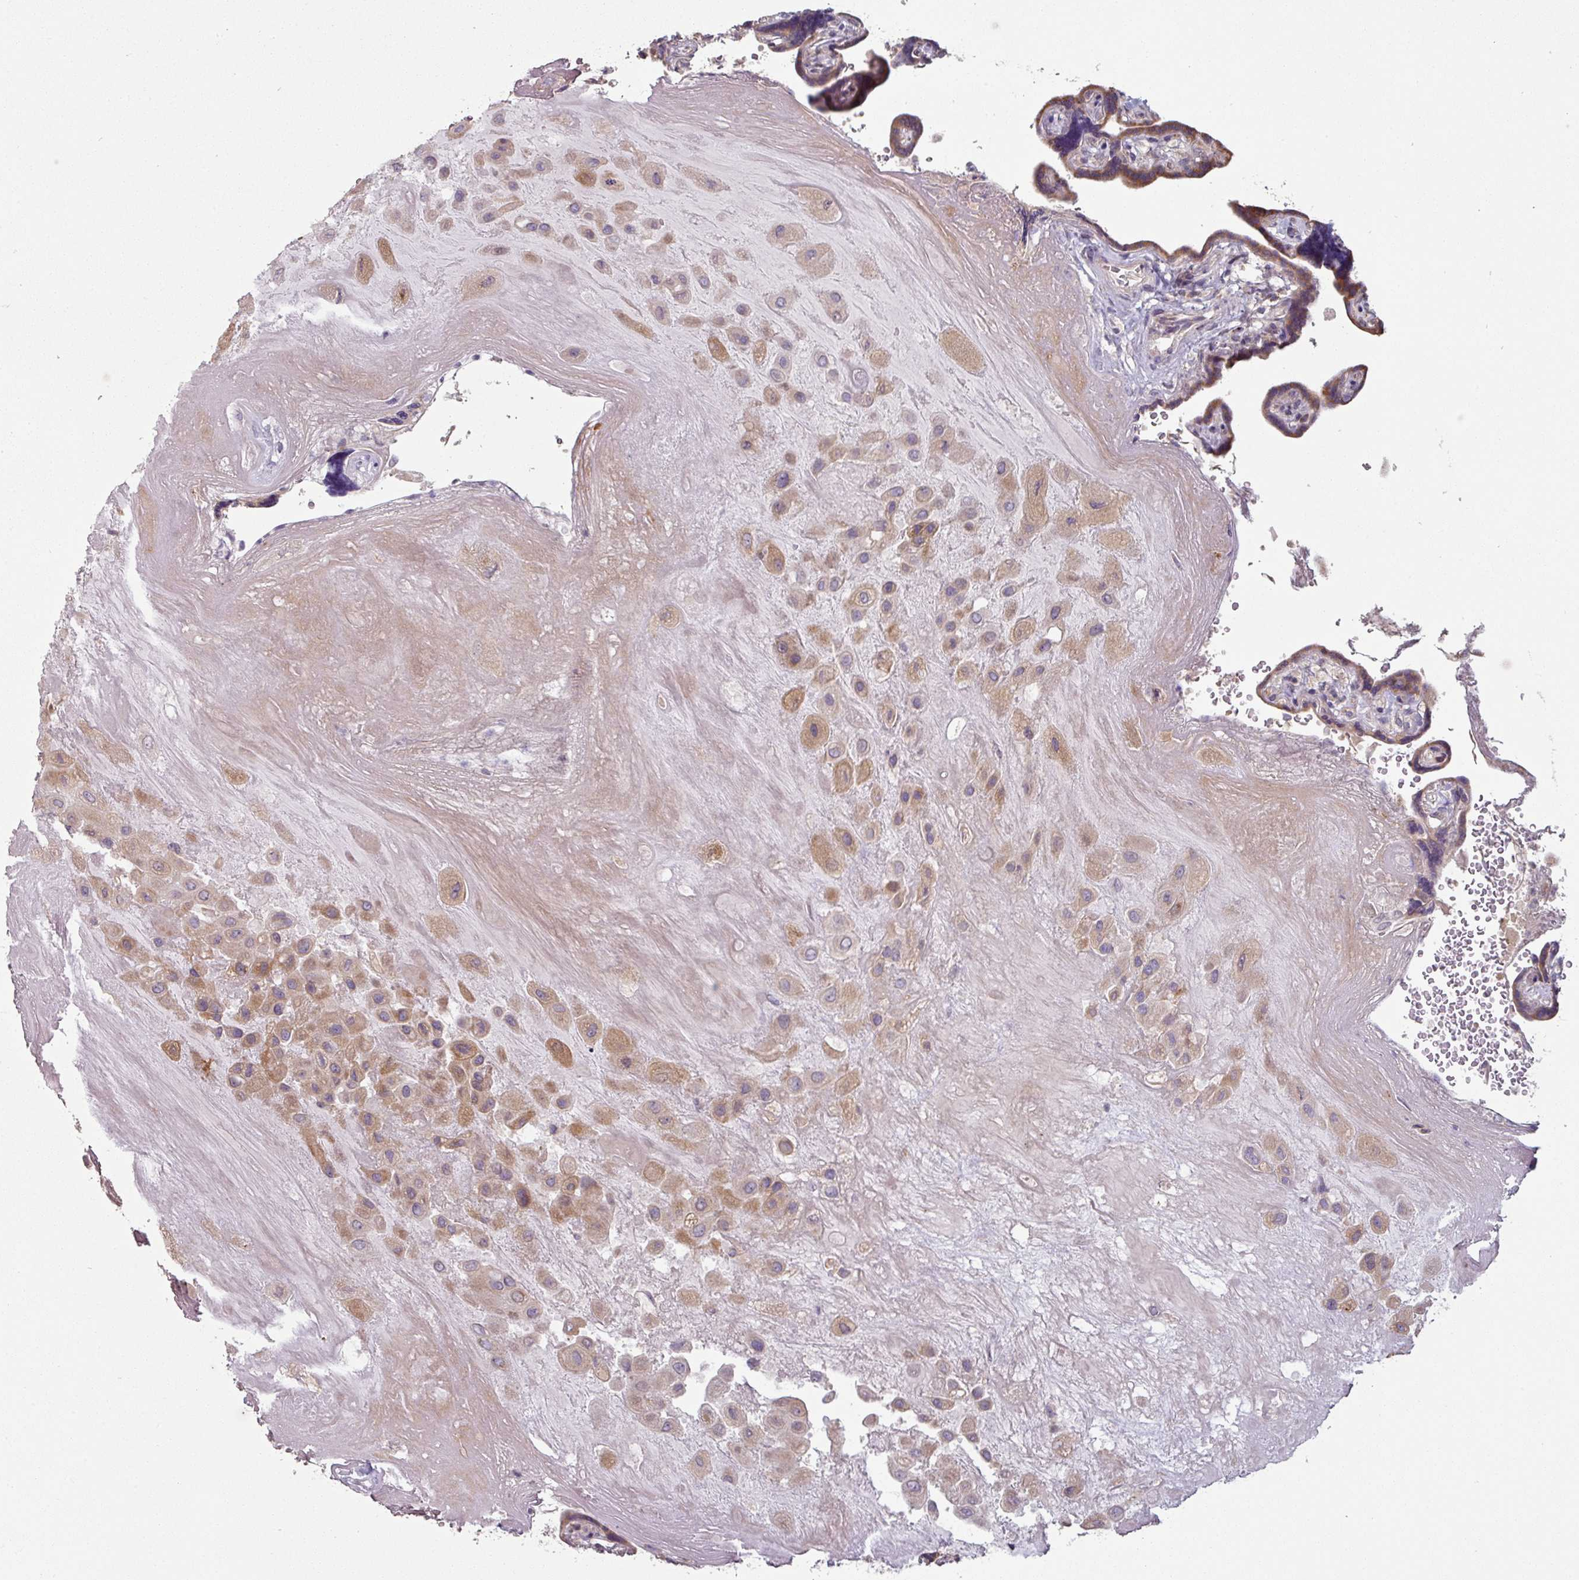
{"staining": {"intensity": "weak", "quantity": ">75%", "location": "cytoplasmic/membranous"}, "tissue": "placenta", "cell_type": "Decidual cells", "image_type": "normal", "snomed": [{"axis": "morphology", "description": "Normal tissue, NOS"}, {"axis": "topography", "description": "Placenta"}], "caption": "High-magnification brightfield microscopy of benign placenta stained with DAB (brown) and counterstained with hematoxylin (blue). decidual cells exhibit weak cytoplasmic/membranous expression is seen in approximately>75% of cells. (brown staining indicates protein expression, while blue staining denotes nuclei).", "gene": "MTMR14", "patient": {"sex": "female", "age": 32}}